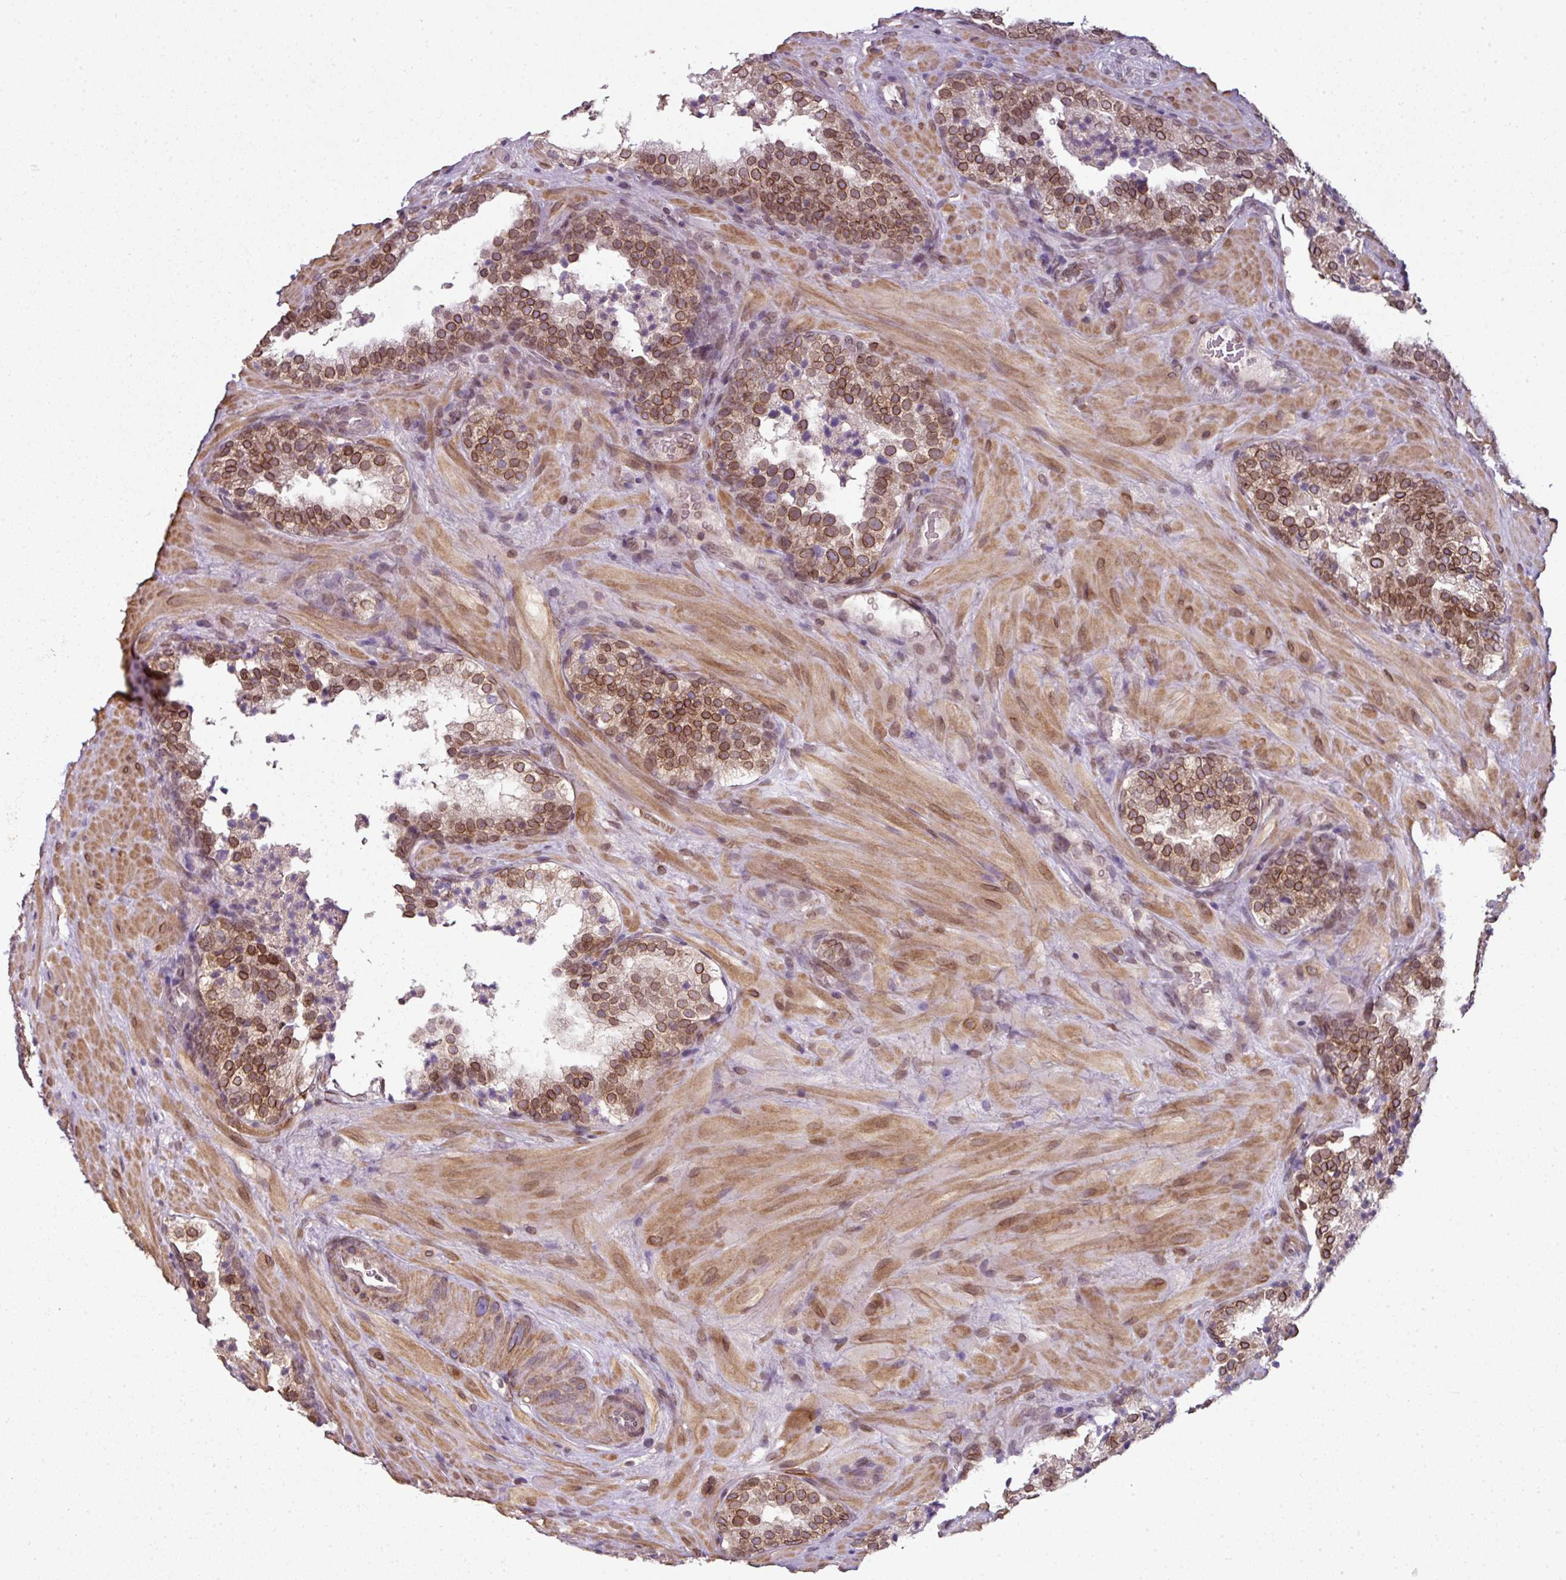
{"staining": {"intensity": "moderate", "quantity": ">75%", "location": "cytoplasmic/membranous,nuclear"}, "tissue": "prostate cancer", "cell_type": "Tumor cells", "image_type": "cancer", "snomed": [{"axis": "morphology", "description": "Adenocarcinoma, High grade"}, {"axis": "topography", "description": "Prostate"}], "caption": "About >75% of tumor cells in prostate cancer (high-grade adenocarcinoma) exhibit moderate cytoplasmic/membranous and nuclear protein expression as visualized by brown immunohistochemical staining.", "gene": "RANGAP1", "patient": {"sex": "male", "age": 56}}